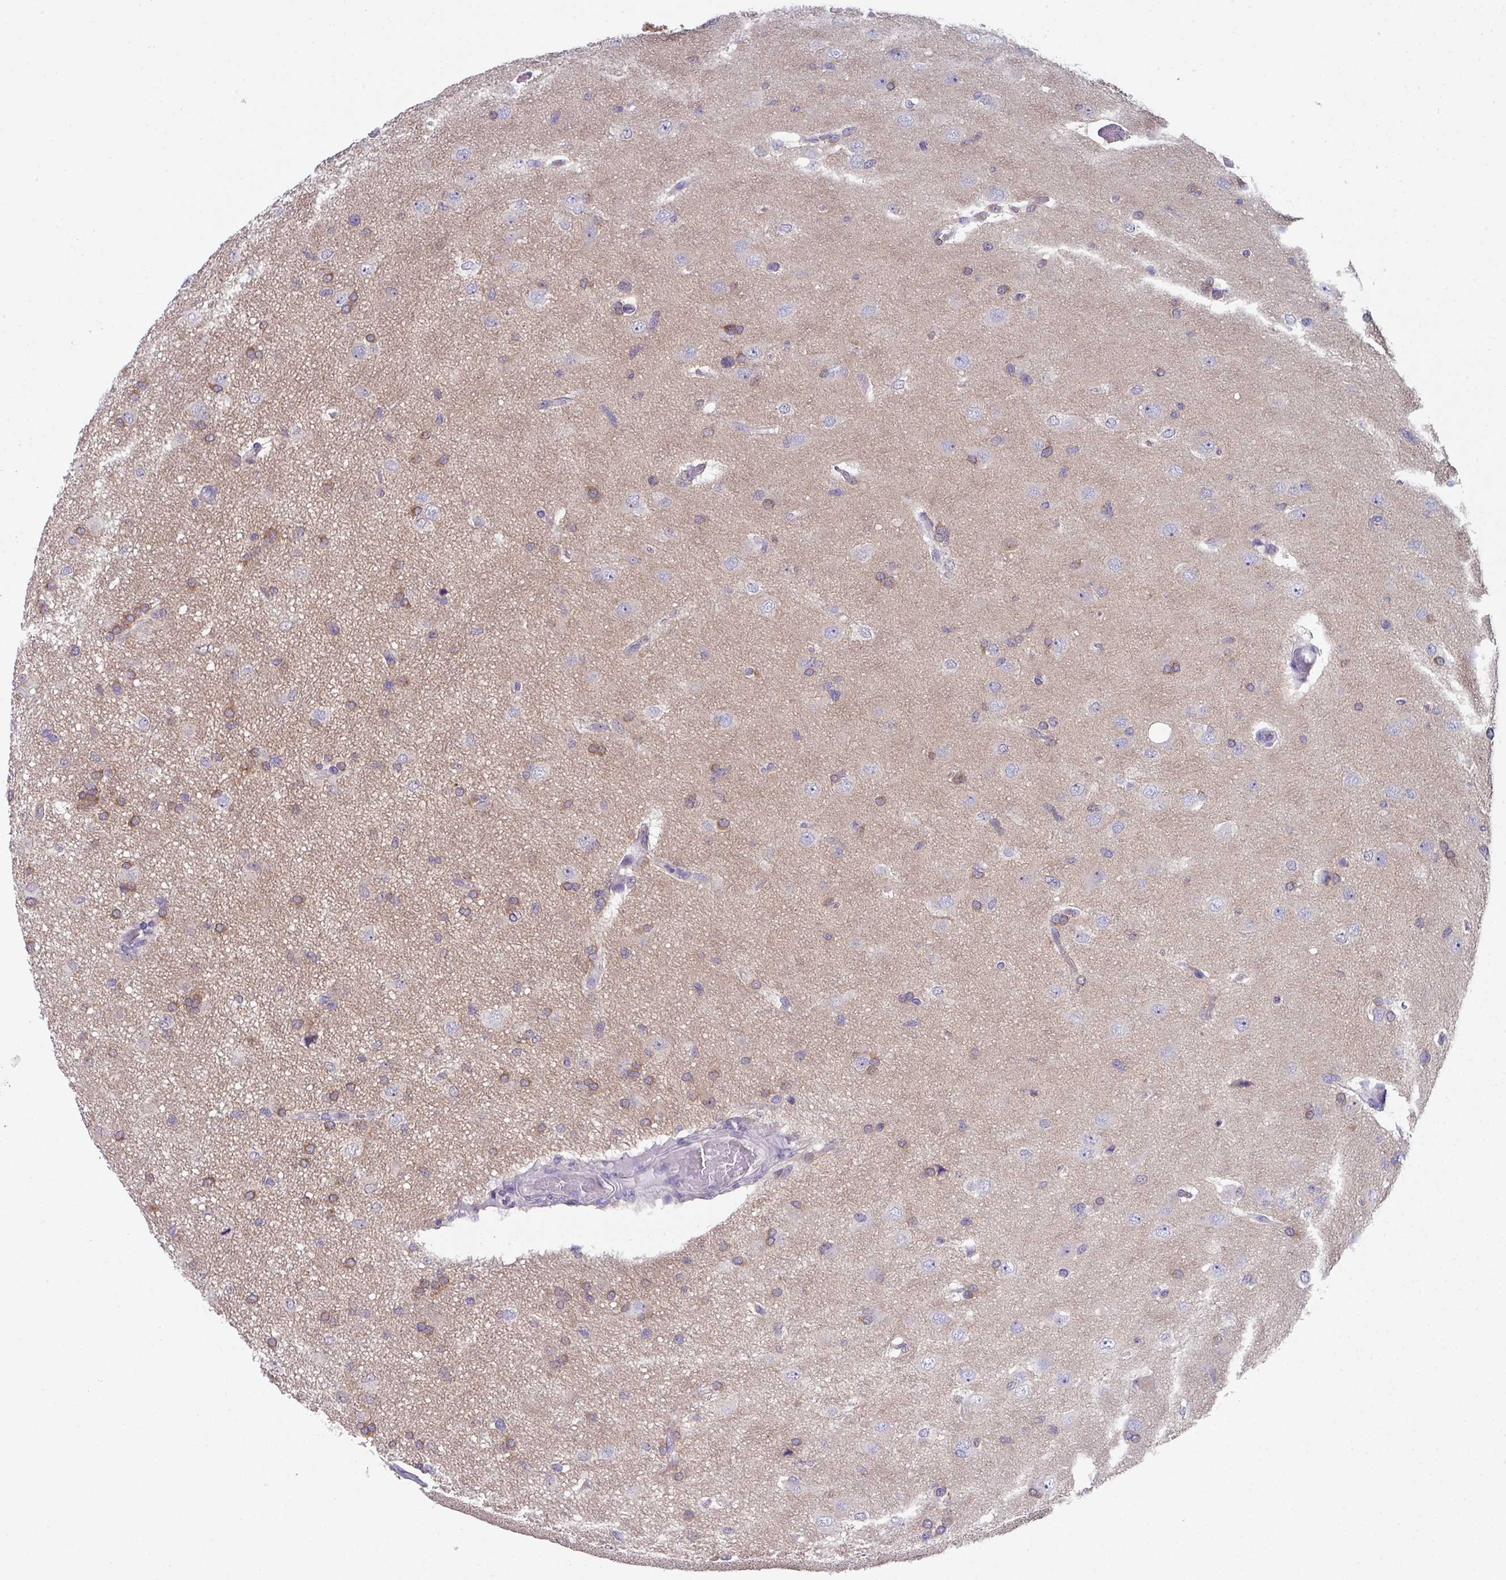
{"staining": {"intensity": "moderate", "quantity": "<25%", "location": "cytoplasmic/membranous"}, "tissue": "glioma", "cell_type": "Tumor cells", "image_type": "cancer", "snomed": [{"axis": "morphology", "description": "Glioma, malignant, High grade"}, {"axis": "topography", "description": "Brain"}], "caption": "This image displays IHC staining of human malignant glioma (high-grade), with low moderate cytoplasmic/membranous expression in about <25% of tumor cells.", "gene": "DCAF12L2", "patient": {"sex": "male", "age": 53}}